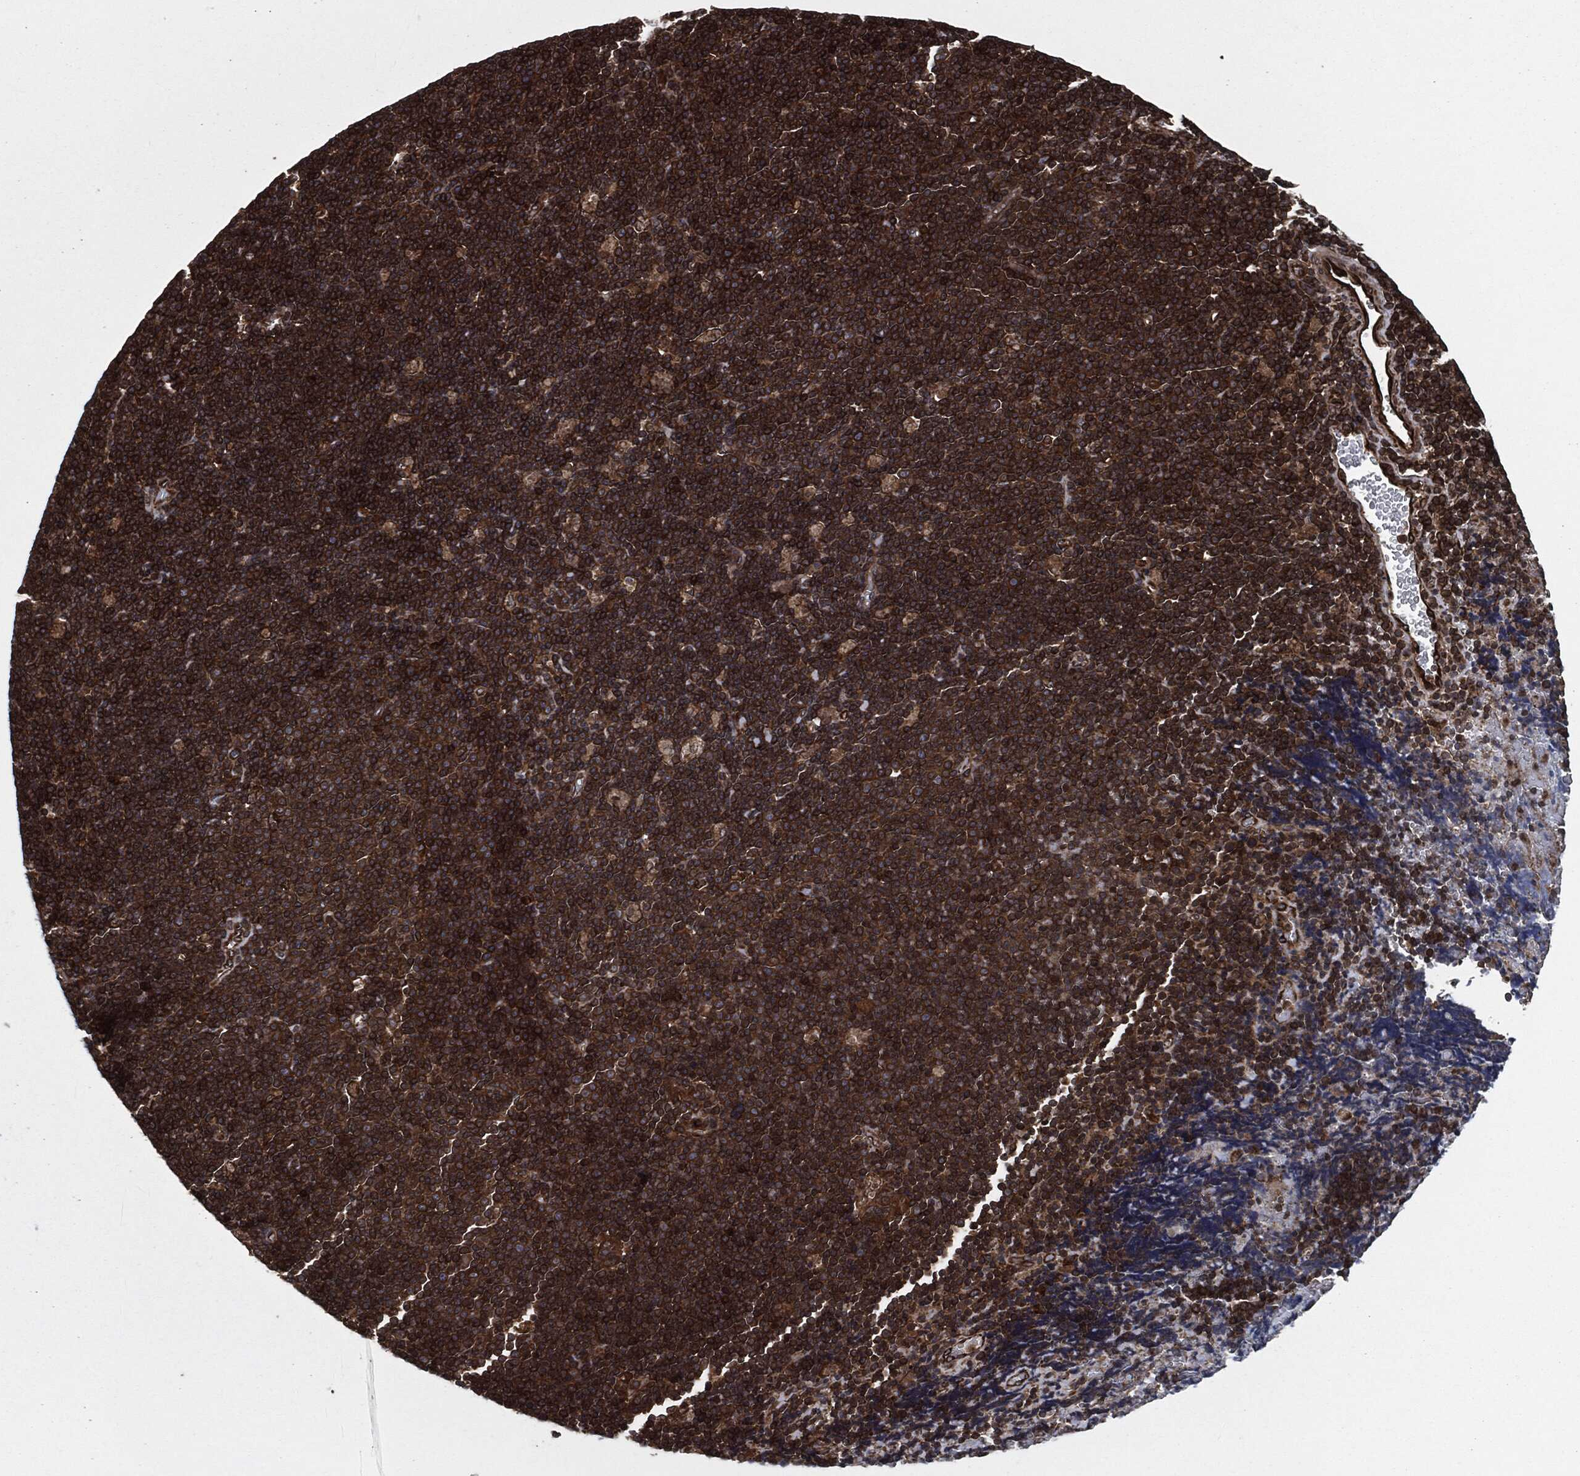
{"staining": {"intensity": "strong", "quantity": ">75%", "location": "cytoplasmic/membranous"}, "tissue": "lymphoma", "cell_type": "Tumor cells", "image_type": "cancer", "snomed": [{"axis": "morphology", "description": "Malignant lymphoma, non-Hodgkin's type, Low grade"}, {"axis": "topography", "description": "Brain"}], "caption": "Immunohistochemical staining of low-grade malignant lymphoma, non-Hodgkin's type exhibits high levels of strong cytoplasmic/membranous protein positivity in about >75% of tumor cells. Nuclei are stained in blue.", "gene": "RAP1GDS1", "patient": {"sex": "female", "age": 66}}